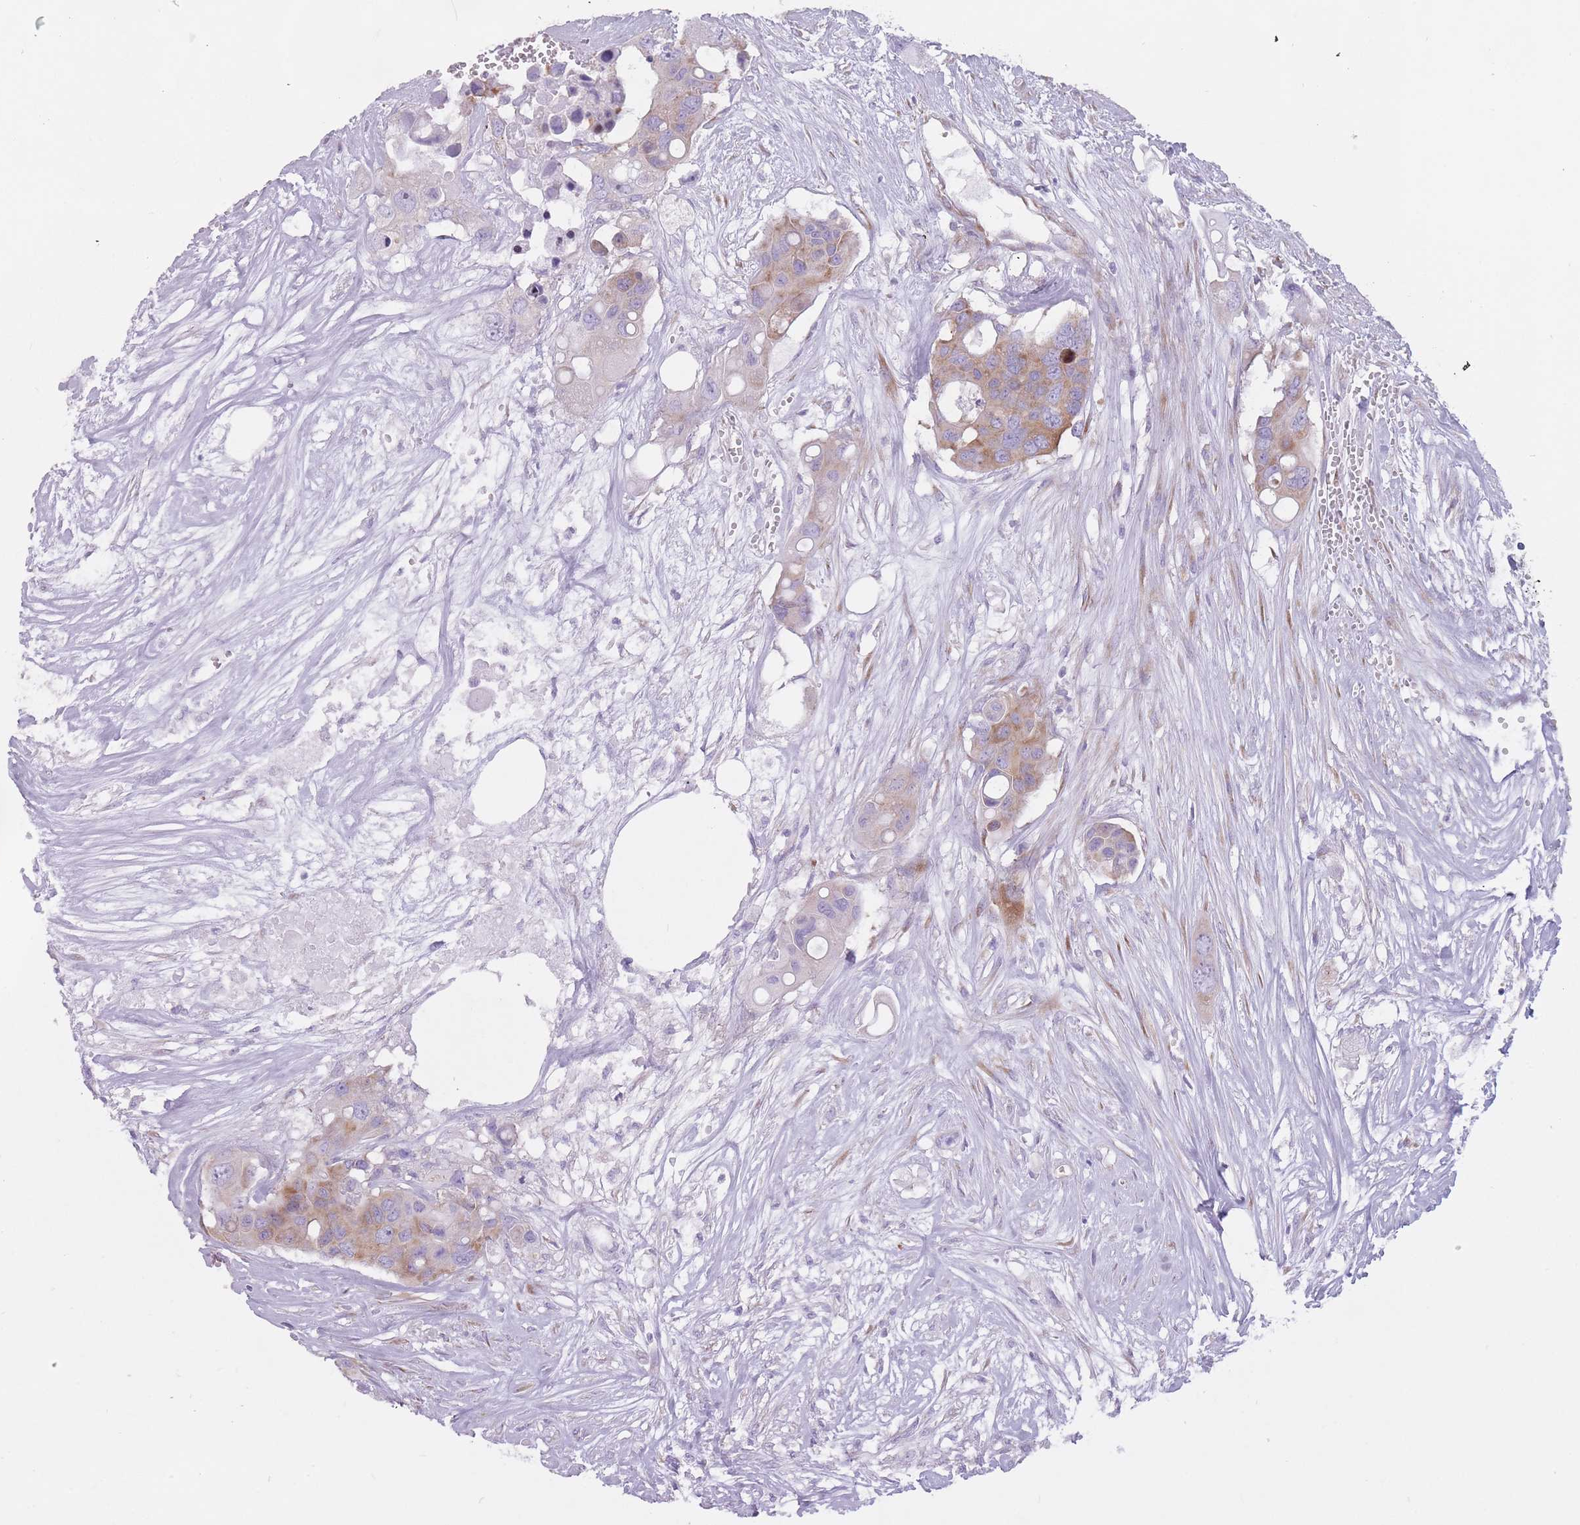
{"staining": {"intensity": "moderate", "quantity": "25%-75%", "location": "cytoplasmic/membranous"}, "tissue": "colorectal cancer", "cell_type": "Tumor cells", "image_type": "cancer", "snomed": [{"axis": "morphology", "description": "Adenocarcinoma, NOS"}, {"axis": "topography", "description": "Colon"}], "caption": "The immunohistochemical stain highlights moderate cytoplasmic/membranous expression in tumor cells of colorectal adenocarcinoma tissue.", "gene": "RPL18", "patient": {"sex": "male", "age": 77}}